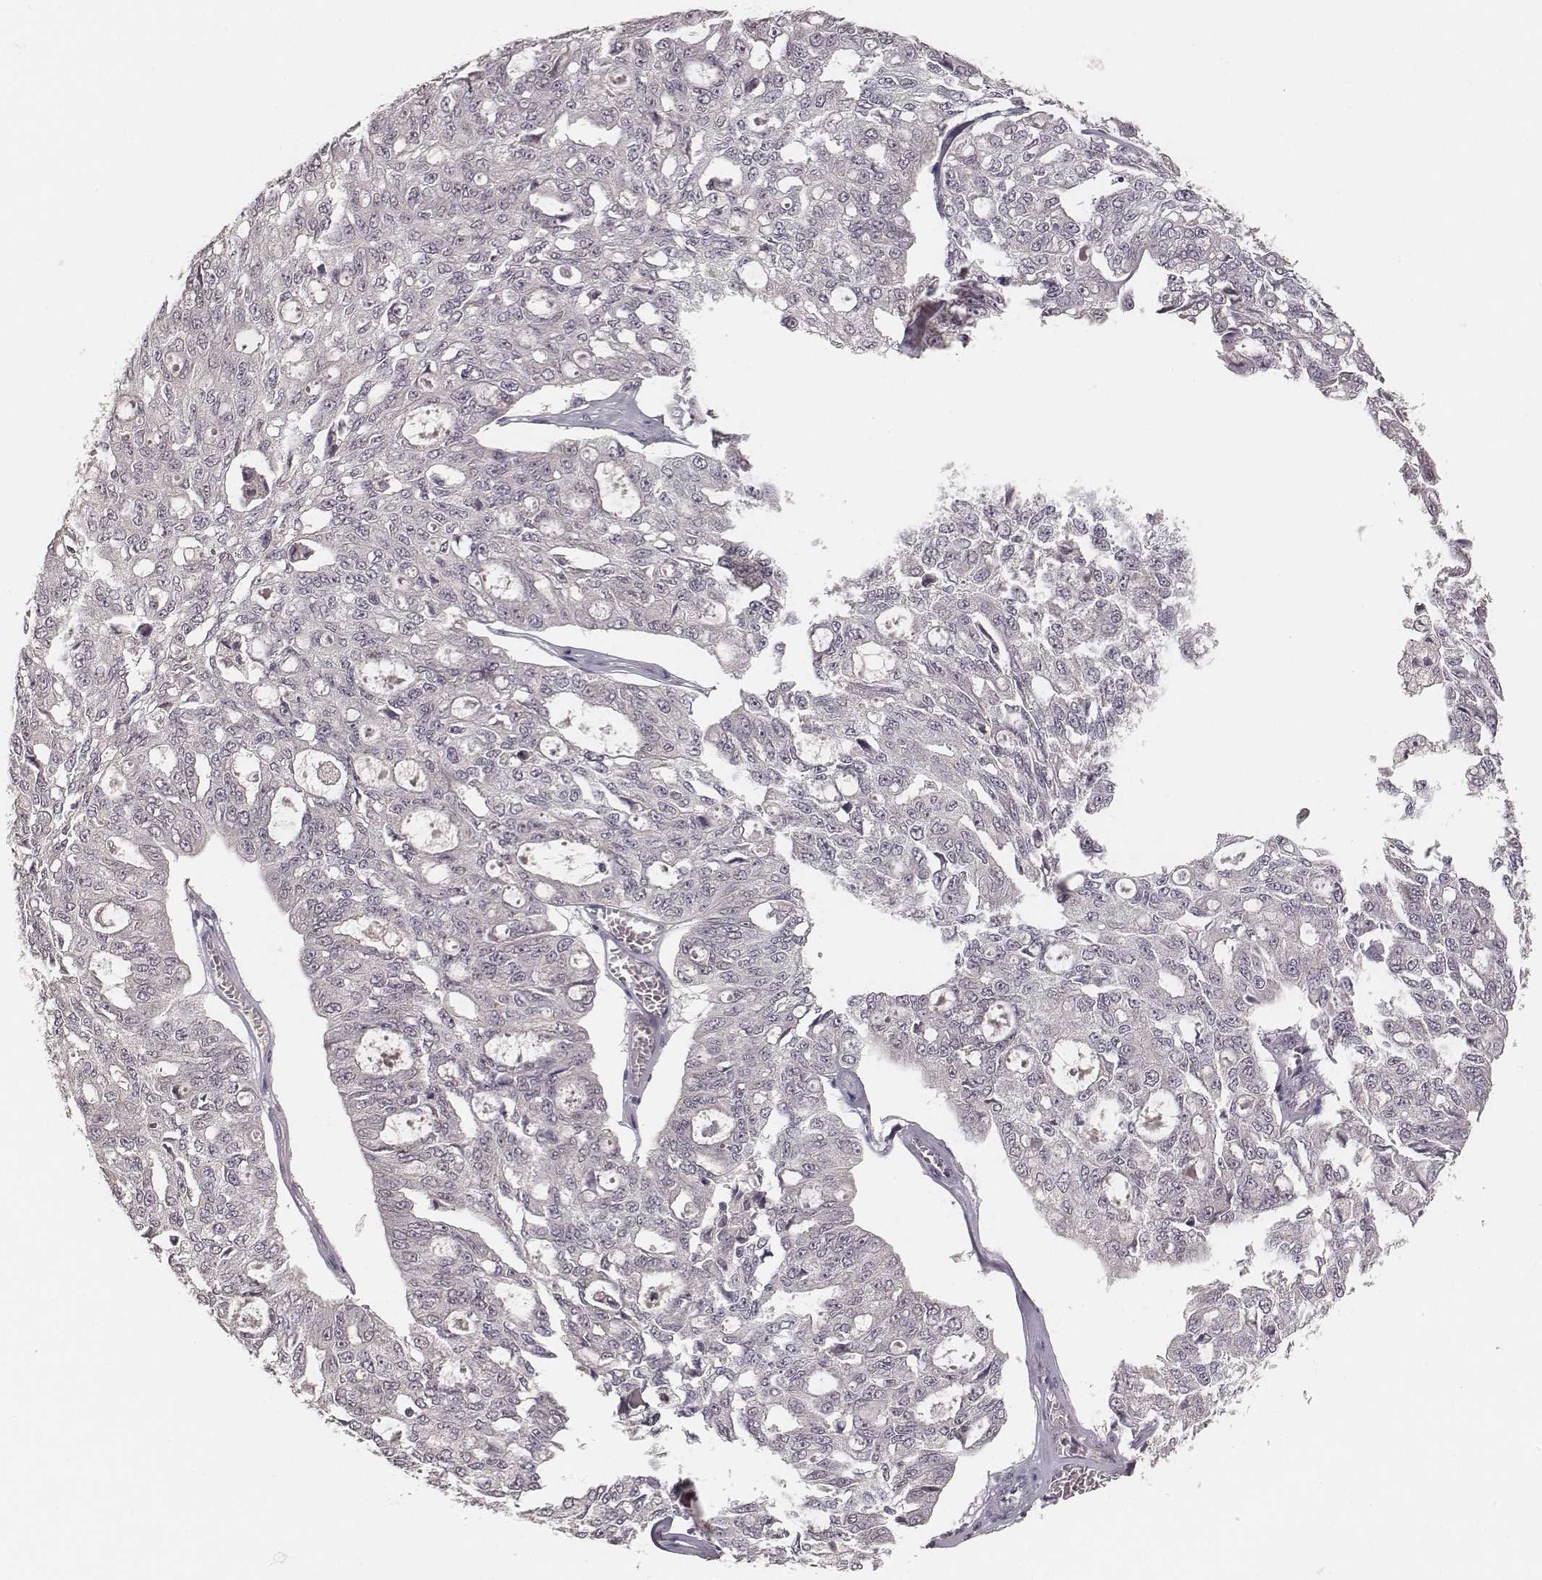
{"staining": {"intensity": "negative", "quantity": "none", "location": "none"}, "tissue": "ovarian cancer", "cell_type": "Tumor cells", "image_type": "cancer", "snomed": [{"axis": "morphology", "description": "Carcinoma, endometroid"}, {"axis": "topography", "description": "Ovary"}], "caption": "Tumor cells are negative for protein expression in human ovarian cancer. Nuclei are stained in blue.", "gene": "LY6K", "patient": {"sex": "female", "age": 65}}